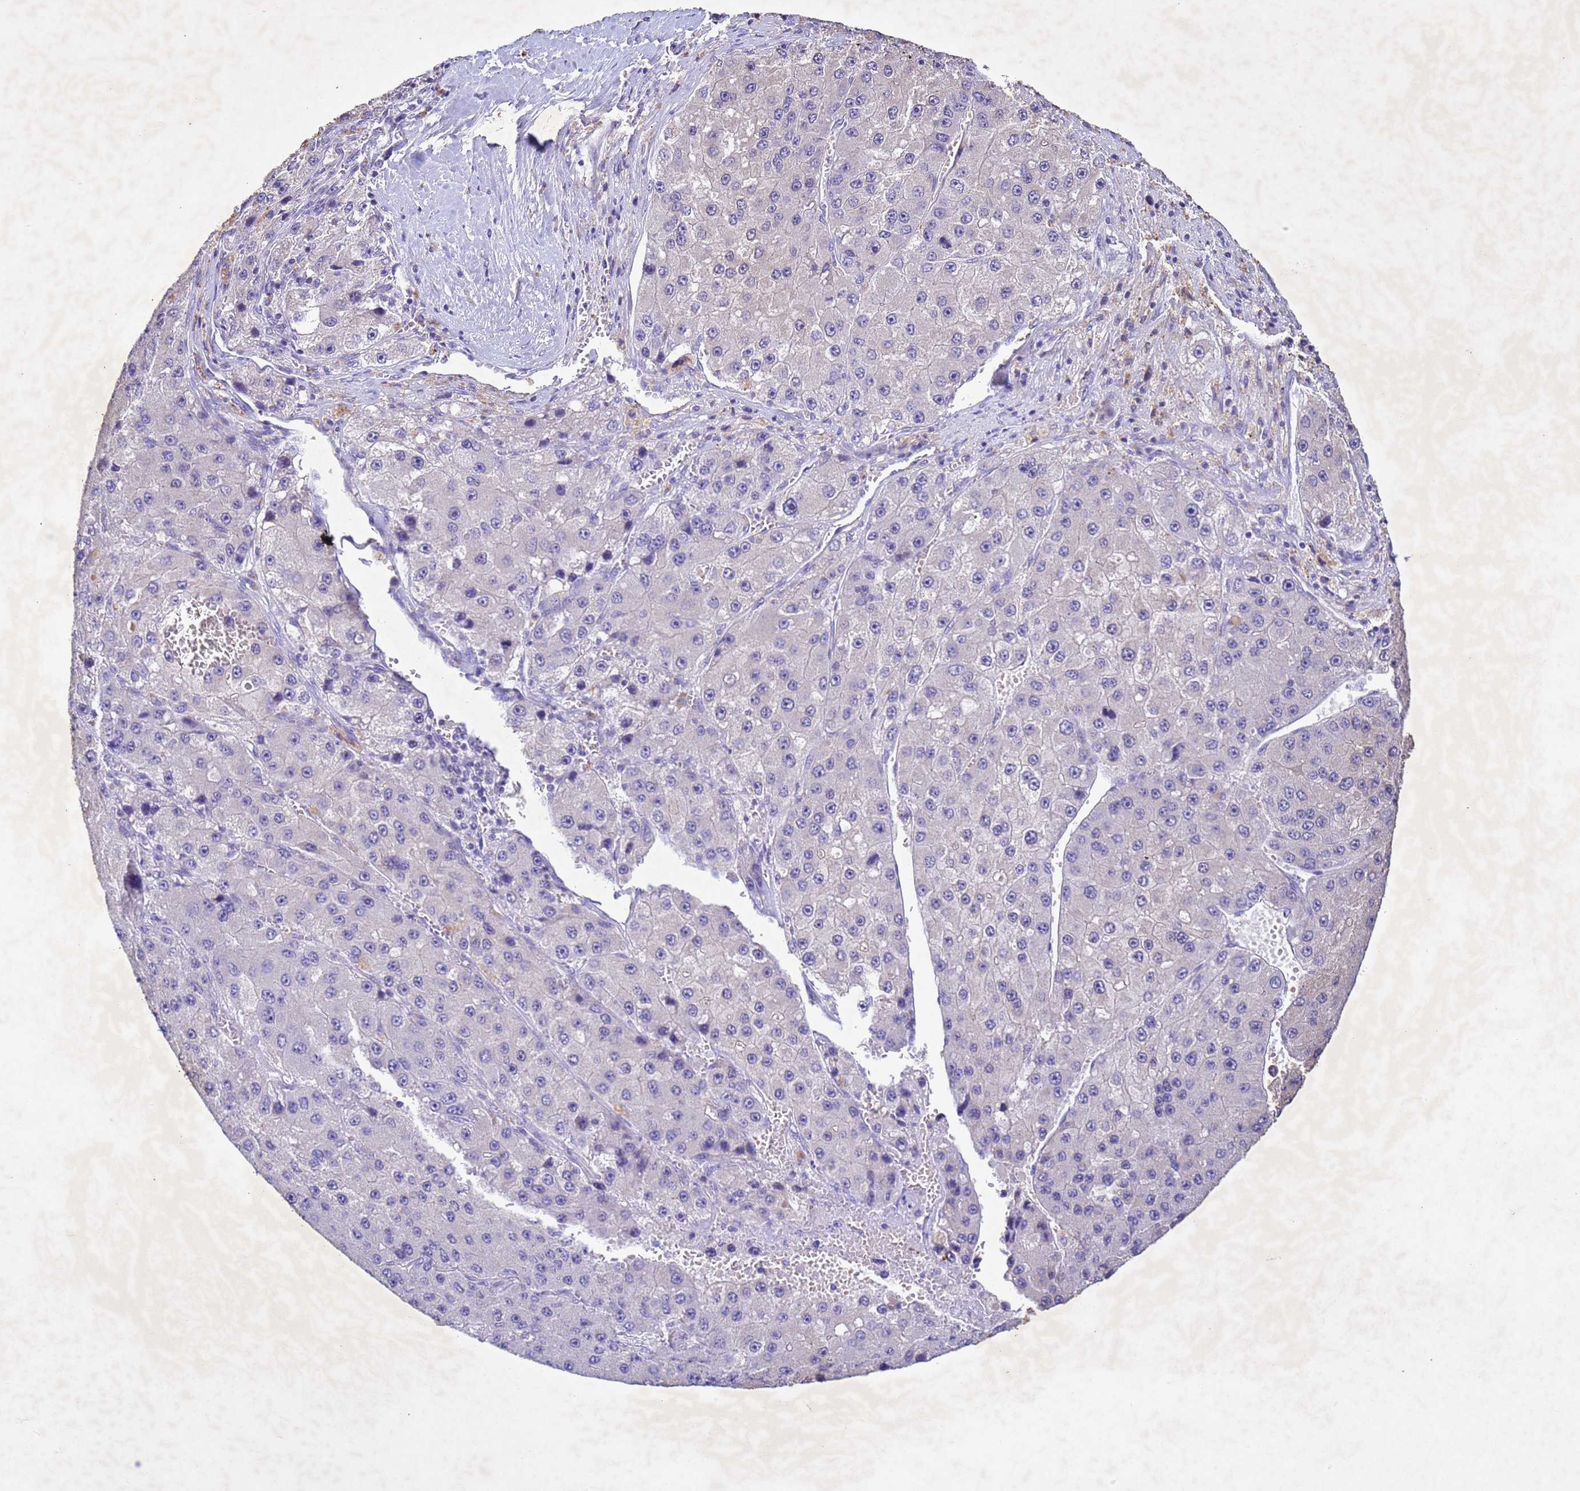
{"staining": {"intensity": "negative", "quantity": "none", "location": "none"}, "tissue": "liver cancer", "cell_type": "Tumor cells", "image_type": "cancer", "snomed": [{"axis": "morphology", "description": "Carcinoma, Hepatocellular, NOS"}, {"axis": "topography", "description": "Liver"}], "caption": "A high-resolution micrograph shows immunohistochemistry (IHC) staining of liver cancer, which reveals no significant expression in tumor cells.", "gene": "NLRP11", "patient": {"sex": "female", "age": 73}}